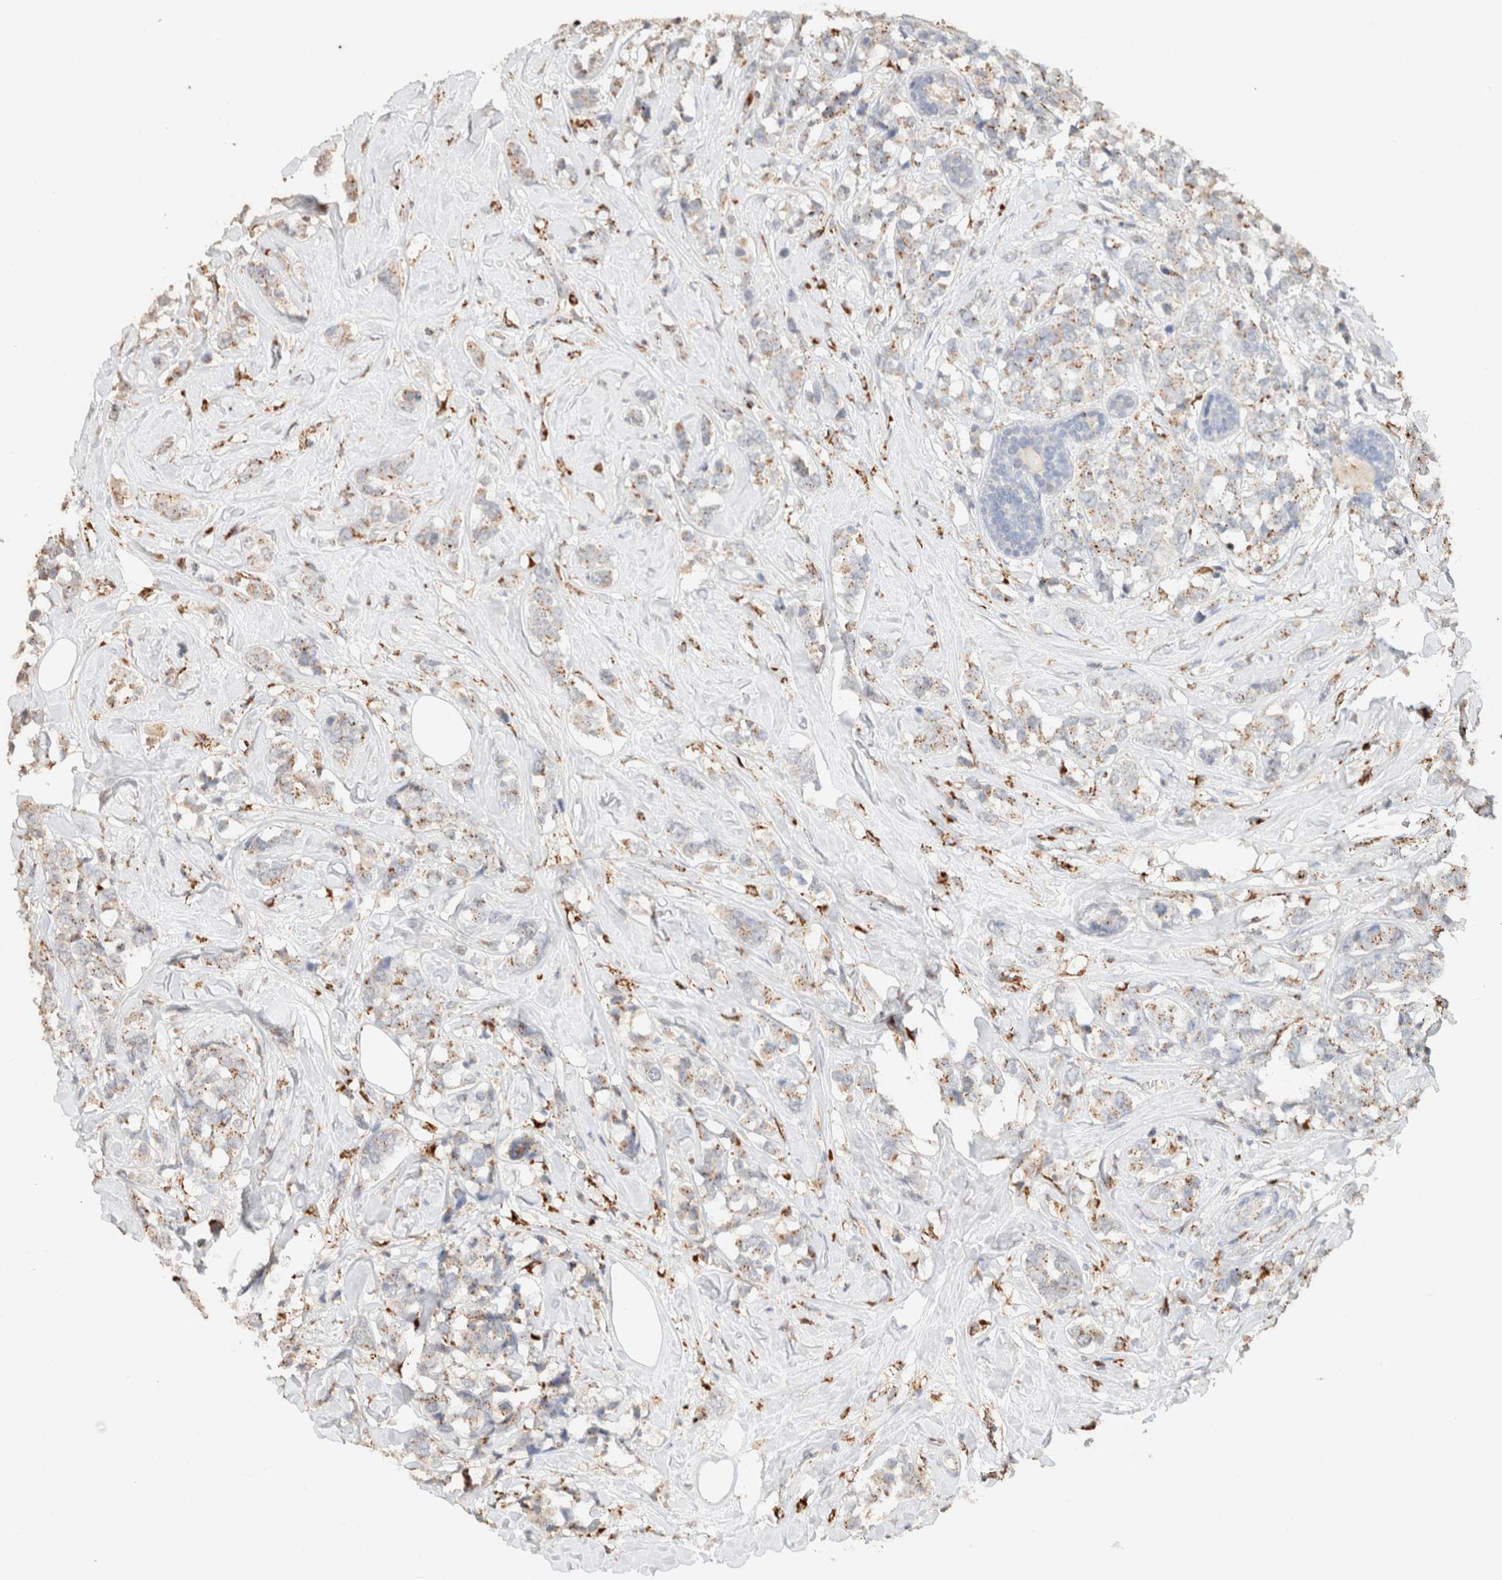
{"staining": {"intensity": "moderate", "quantity": "25%-75%", "location": "cytoplasmic/membranous"}, "tissue": "breast cancer", "cell_type": "Tumor cells", "image_type": "cancer", "snomed": [{"axis": "morphology", "description": "Lobular carcinoma"}, {"axis": "topography", "description": "Breast"}], "caption": "An image of human breast cancer stained for a protein reveals moderate cytoplasmic/membranous brown staining in tumor cells. (IHC, brightfield microscopy, high magnification).", "gene": "CTSC", "patient": {"sex": "female", "age": 59}}